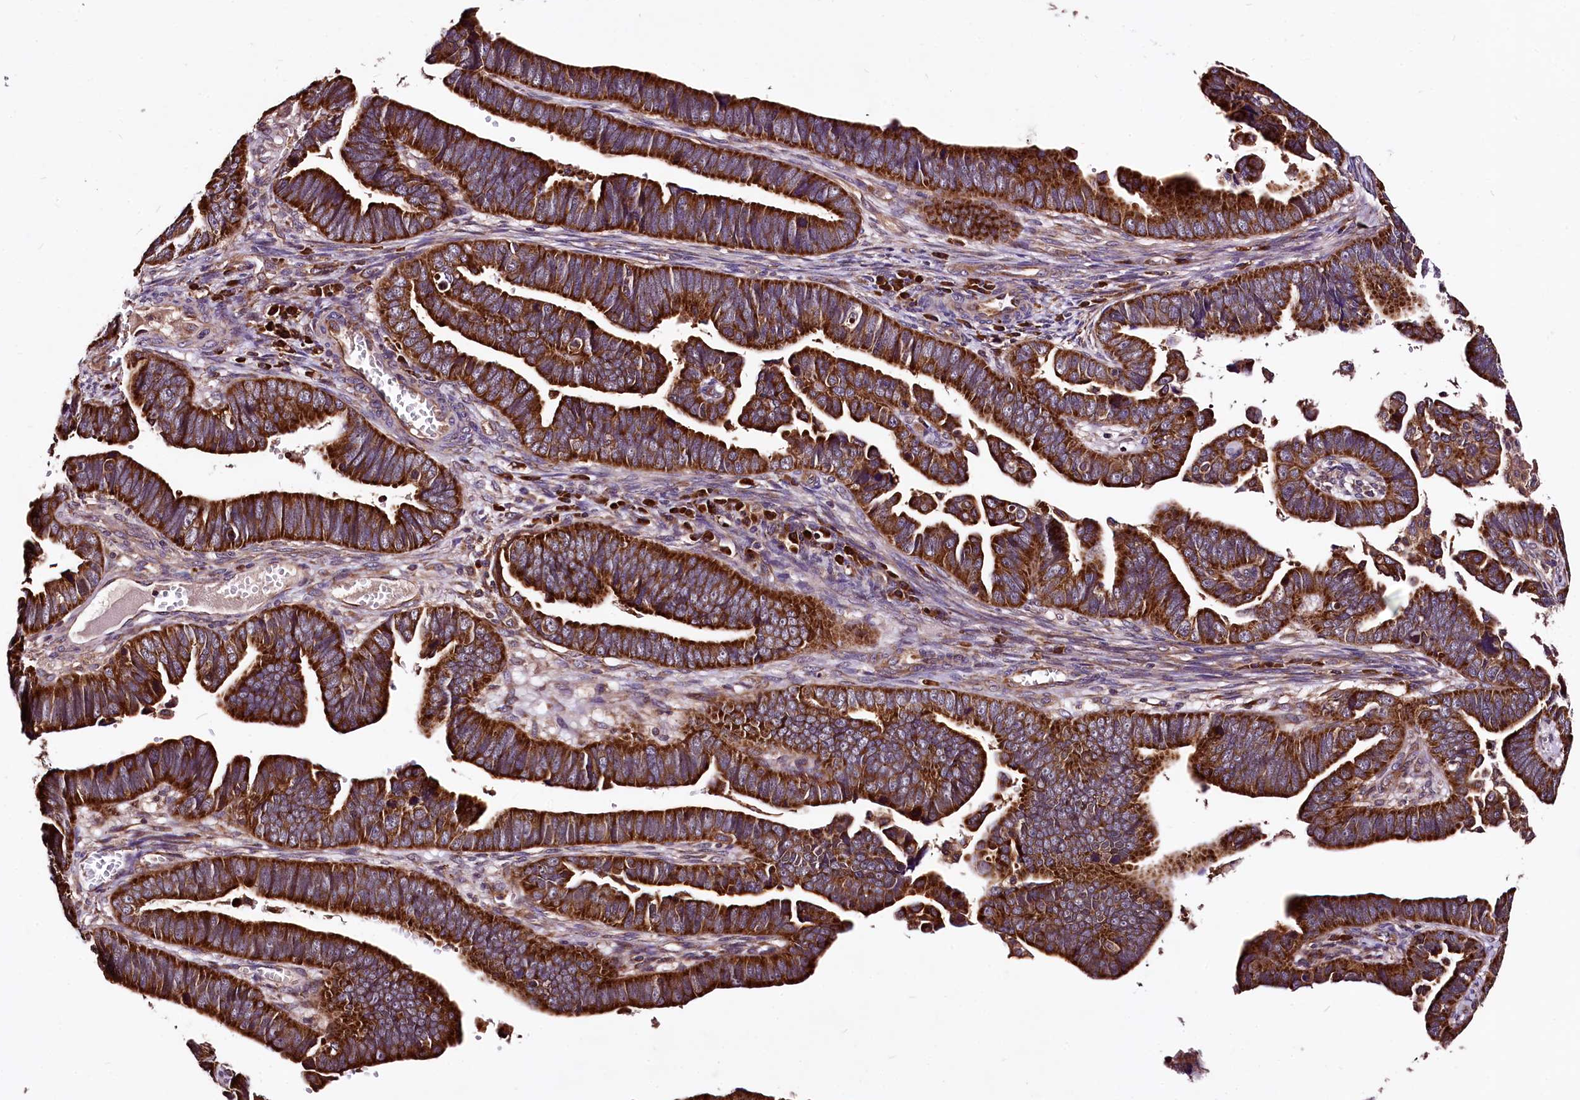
{"staining": {"intensity": "strong", "quantity": ">75%", "location": "cytoplasmic/membranous"}, "tissue": "endometrial cancer", "cell_type": "Tumor cells", "image_type": "cancer", "snomed": [{"axis": "morphology", "description": "Adenocarcinoma, NOS"}, {"axis": "topography", "description": "Endometrium"}], "caption": "Approximately >75% of tumor cells in endometrial cancer exhibit strong cytoplasmic/membranous protein expression as visualized by brown immunohistochemical staining.", "gene": "LRSAM1", "patient": {"sex": "female", "age": 75}}